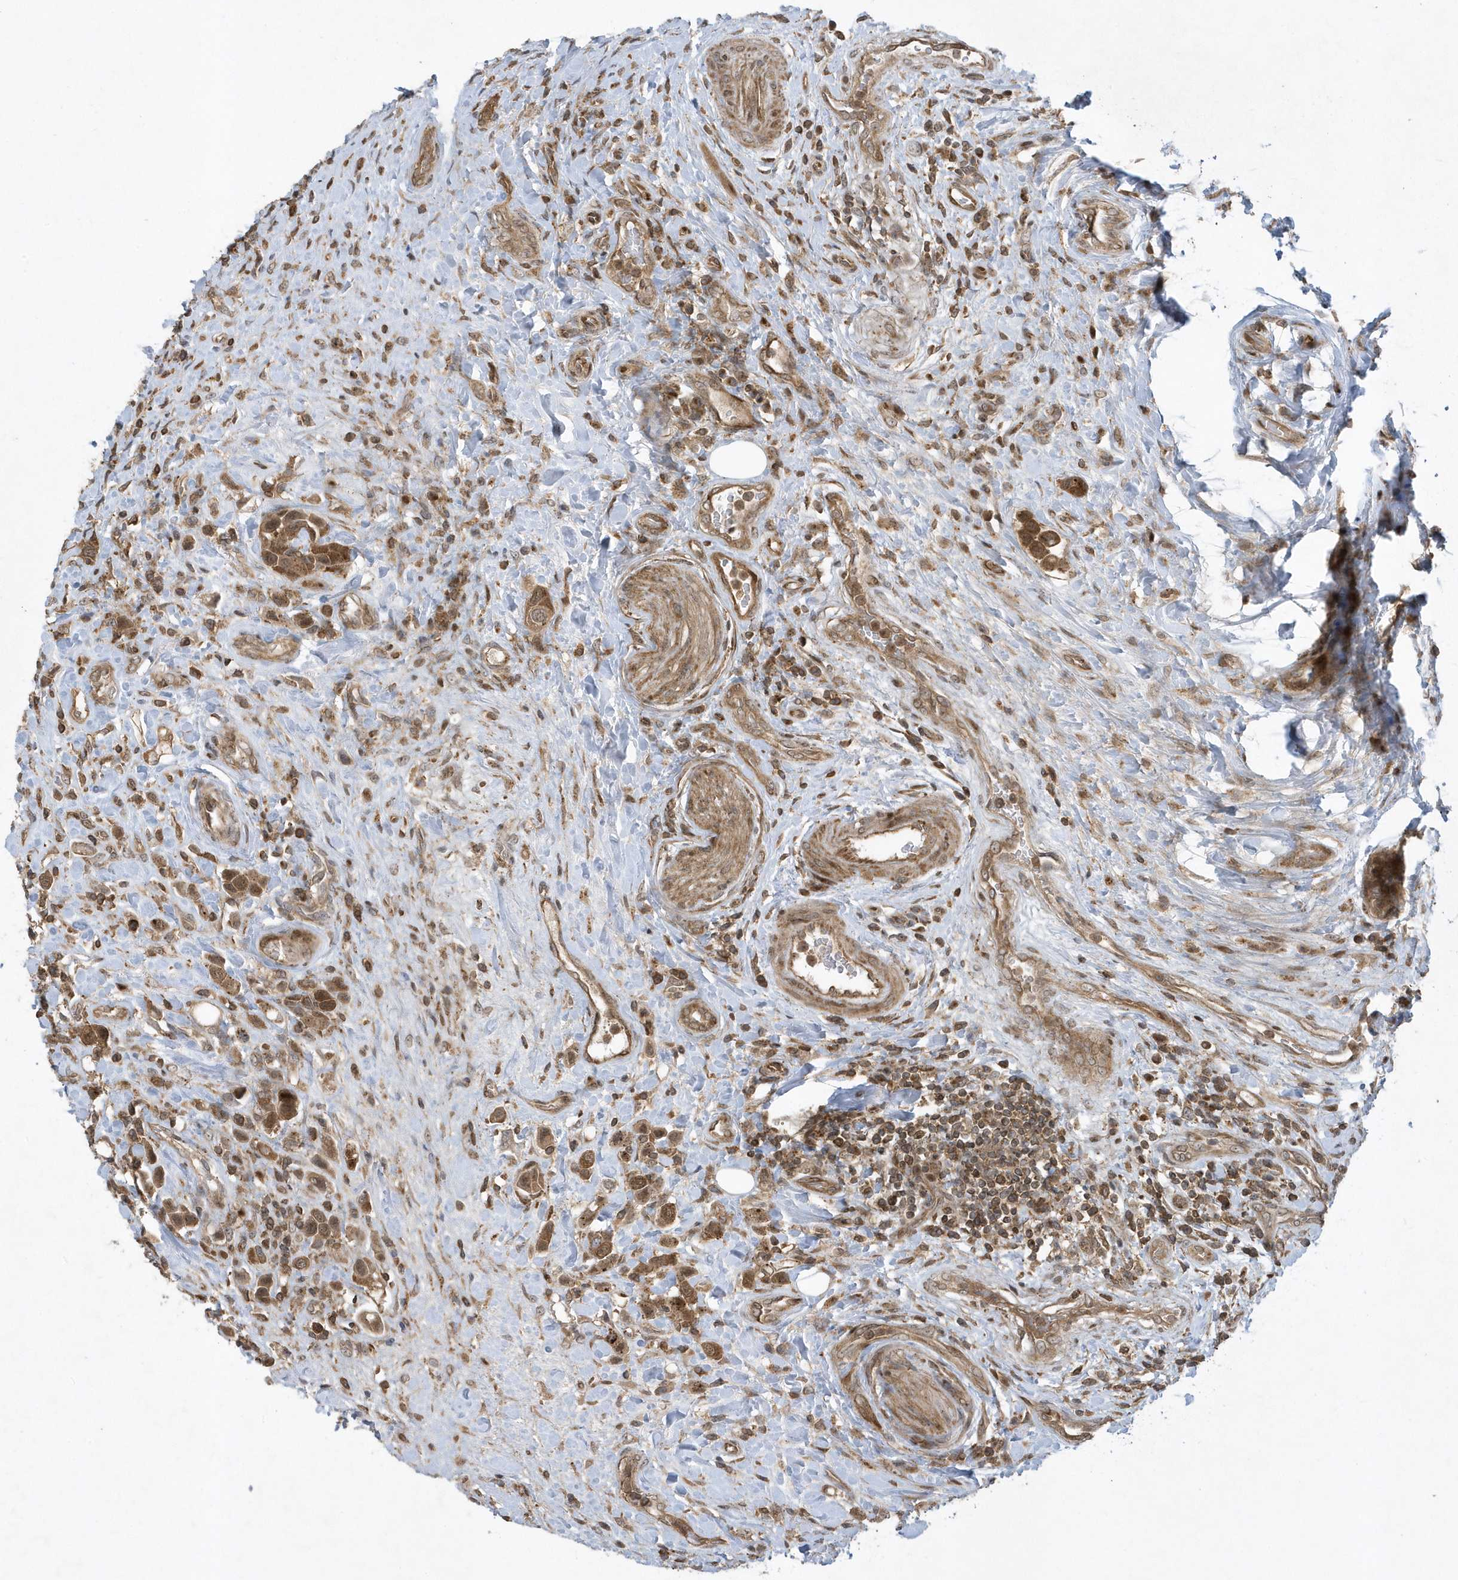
{"staining": {"intensity": "strong", "quantity": ">75%", "location": "cytoplasmic/membranous"}, "tissue": "urothelial cancer", "cell_type": "Tumor cells", "image_type": "cancer", "snomed": [{"axis": "morphology", "description": "Urothelial carcinoma, High grade"}, {"axis": "topography", "description": "Urinary bladder"}], "caption": "Immunohistochemical staining of high-grade urothelial carcinoma exhibits high levels of strong cytoplasmic/membranous expression in about >75% of tumor cells.", "gene": "STAMBP", "patient": {"sex": "male", "age": 50}}